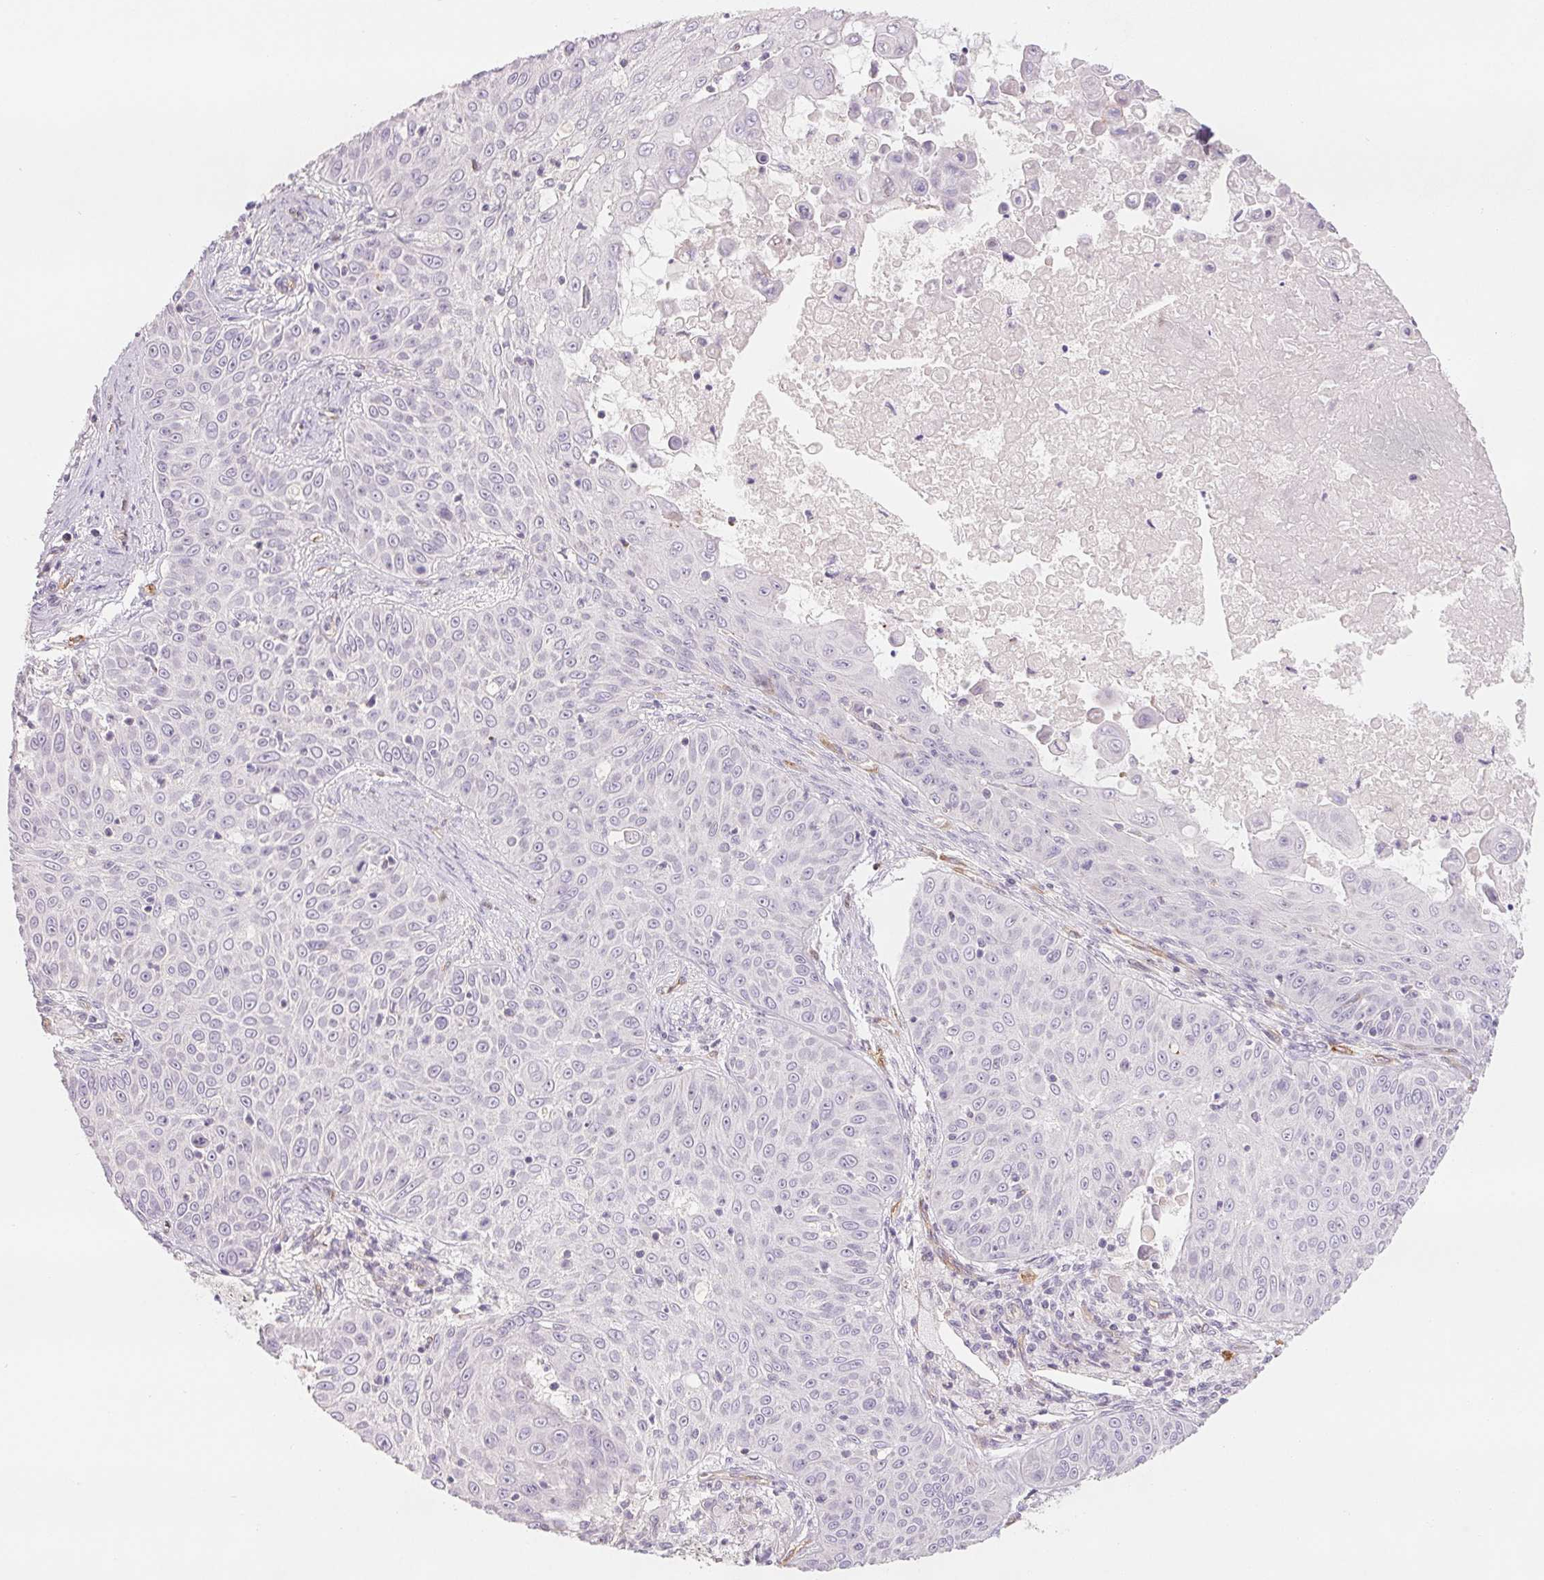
{"staining": {"intensity": "negative", "quantity": "none", "location": "none"}, "tissue": "skin cancer", "cell_type": "Tumor cells", "image_type": "cancer", "snomed": [{"axis": "morphology", "description": "Squamous cell carcinoma, NOS"}, {"axis": "topography", "description": "Skin"}], "caption": "High magnification brightfield microscopy of skin cancer stained with DAB (brown) and counterstained with hematoxylin (blue): tumor cells show no significant staining.", "gene": "ANKRD13B", "patient": {"sex": "male", "age": 82}}